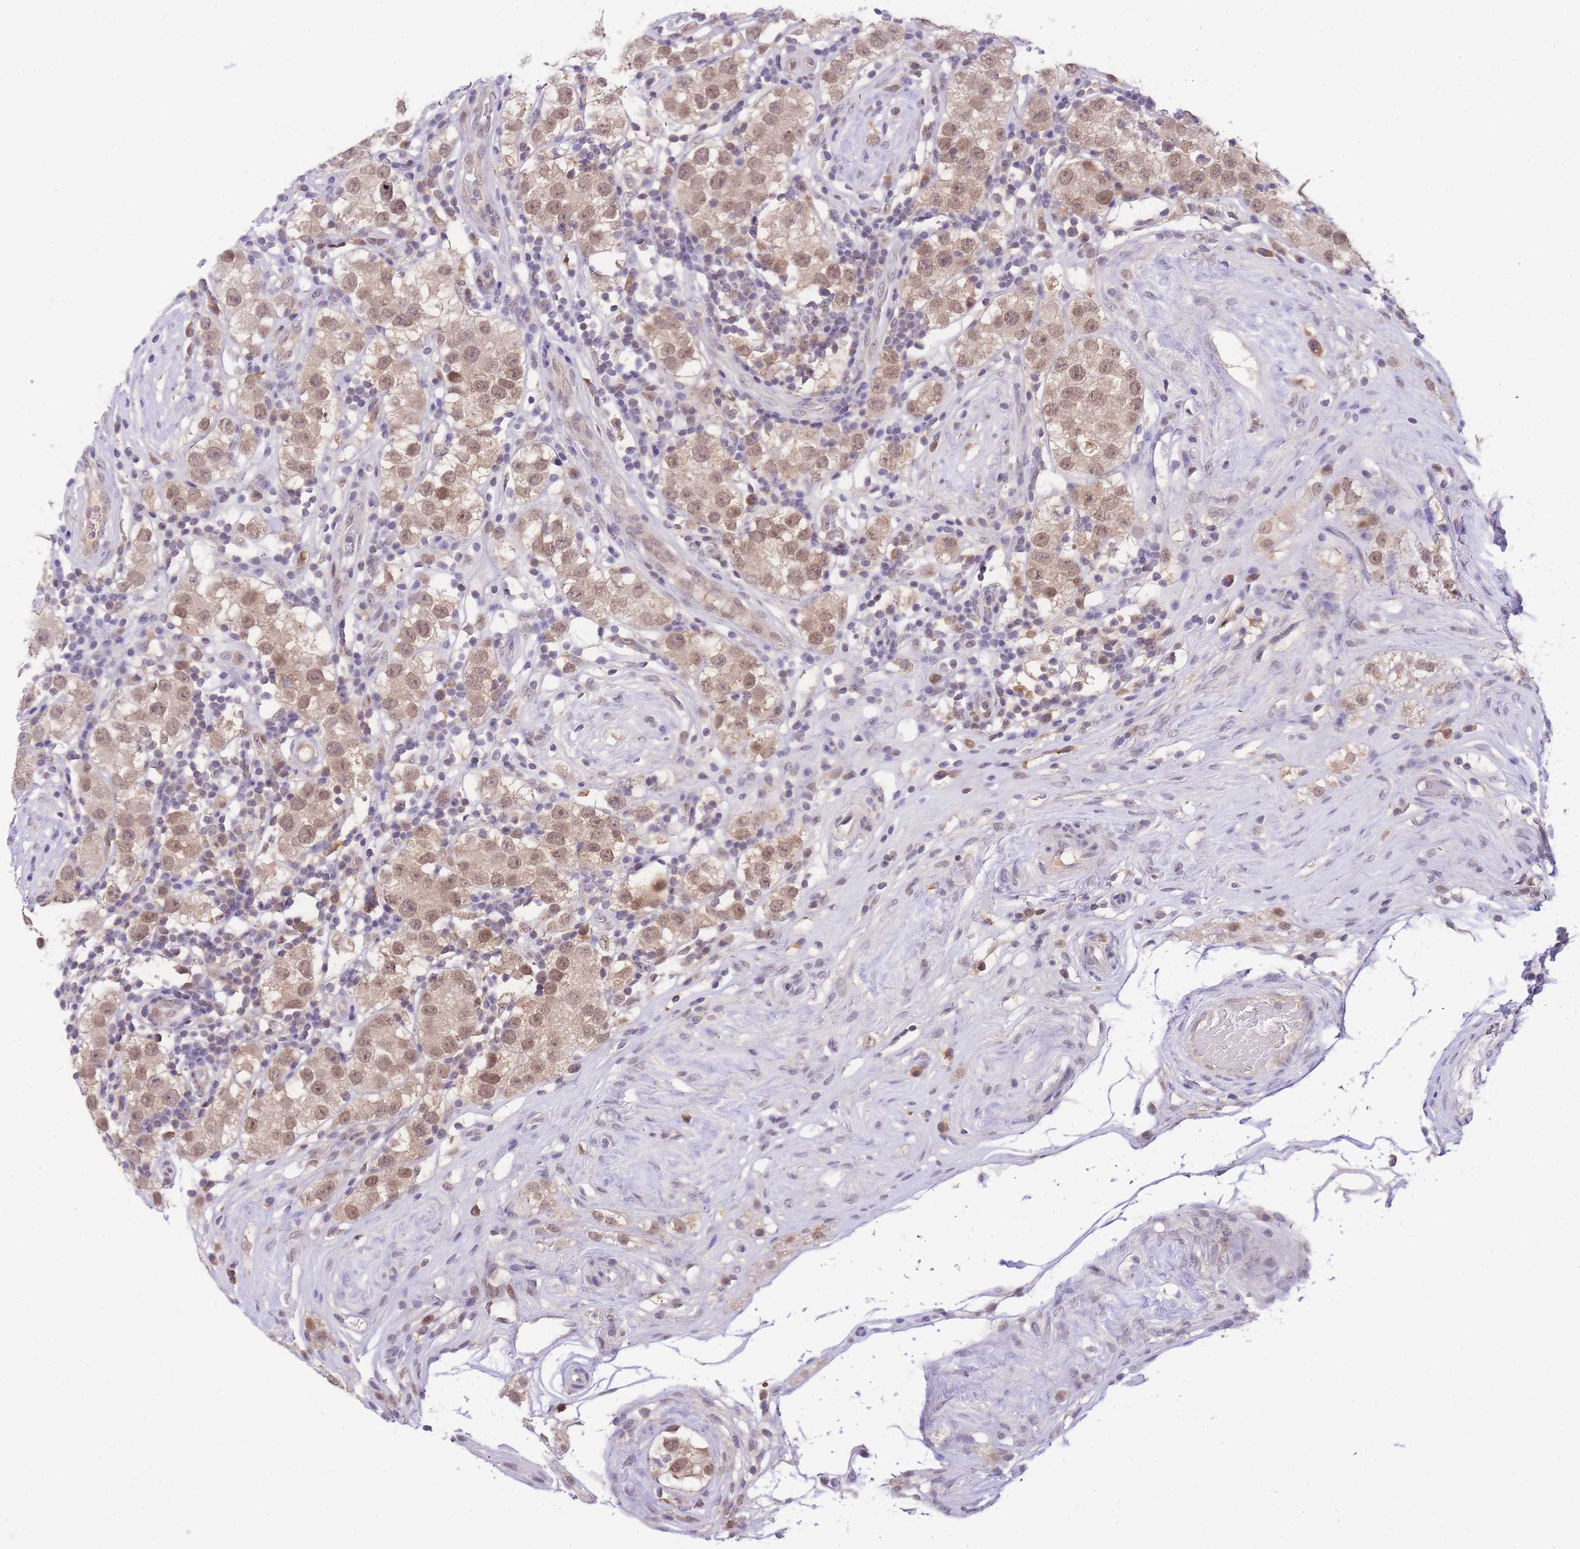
{"staining": {"intensity": "moderate", "quantity": ">75%", "location": "cytoplasmic/membranous,nuclear"}, "tissue": "testis cancer", "cell_type": "Tumor cells", "image_type": "cancer", "snomed": [{"axis": "morphology", "description": "Seminoma, NOS"}, {"axis": "topography", "description": "Testis"}], "caption": "Immunohistochemistry (IHC) photomicrograph of testis seminoma stained for a protein (brown), which exhibits medium levels of moderate cytoplasmic/membranous and nuclear staining in about >75% of tumor cells.", "gene": "PUS10", "patient": {"sex": "male", "age": 34}}